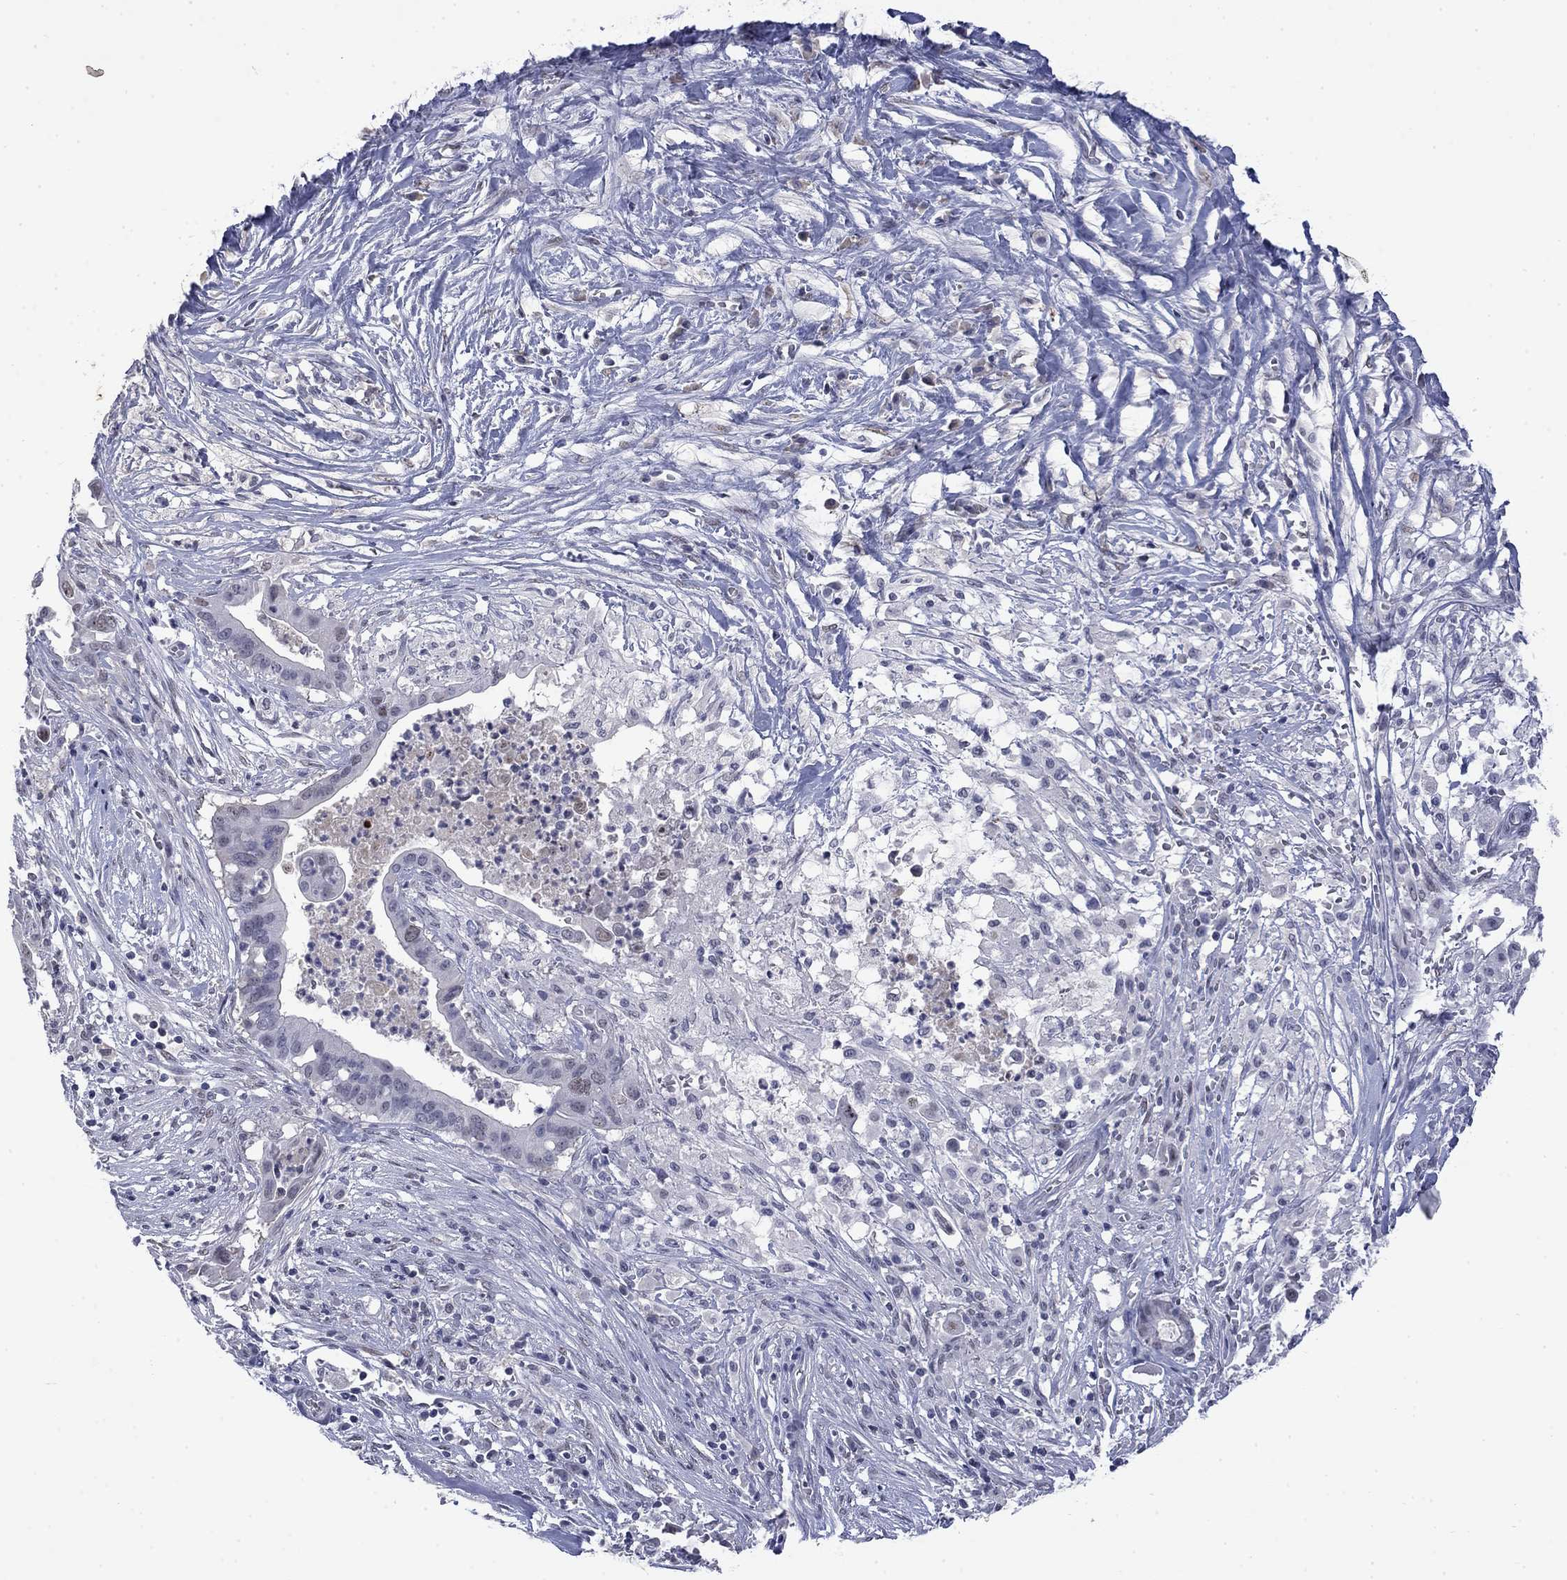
{"staining": {"intensity": "negative", "quantity": "none", "location": "none"}, "tissue": "pancreatic cancer", "cell_type": "Tumor cells", "image_type": "cancer", "snomed": [{"axis": "morphology", "description": "Adenocarcinoma, NOS"}, {"axis": "topography", "description": "Pancreas"}], "caption": "An immunohistochemistry (IHC) micrograph of pancreatic cancer (adenocarcinoma) is shown. There is no staining in tumor cells of pancreatic cancer (adenocarcinoma).", "gene": "SLC51A", "patient": {"sex": "male", "age": 61}}